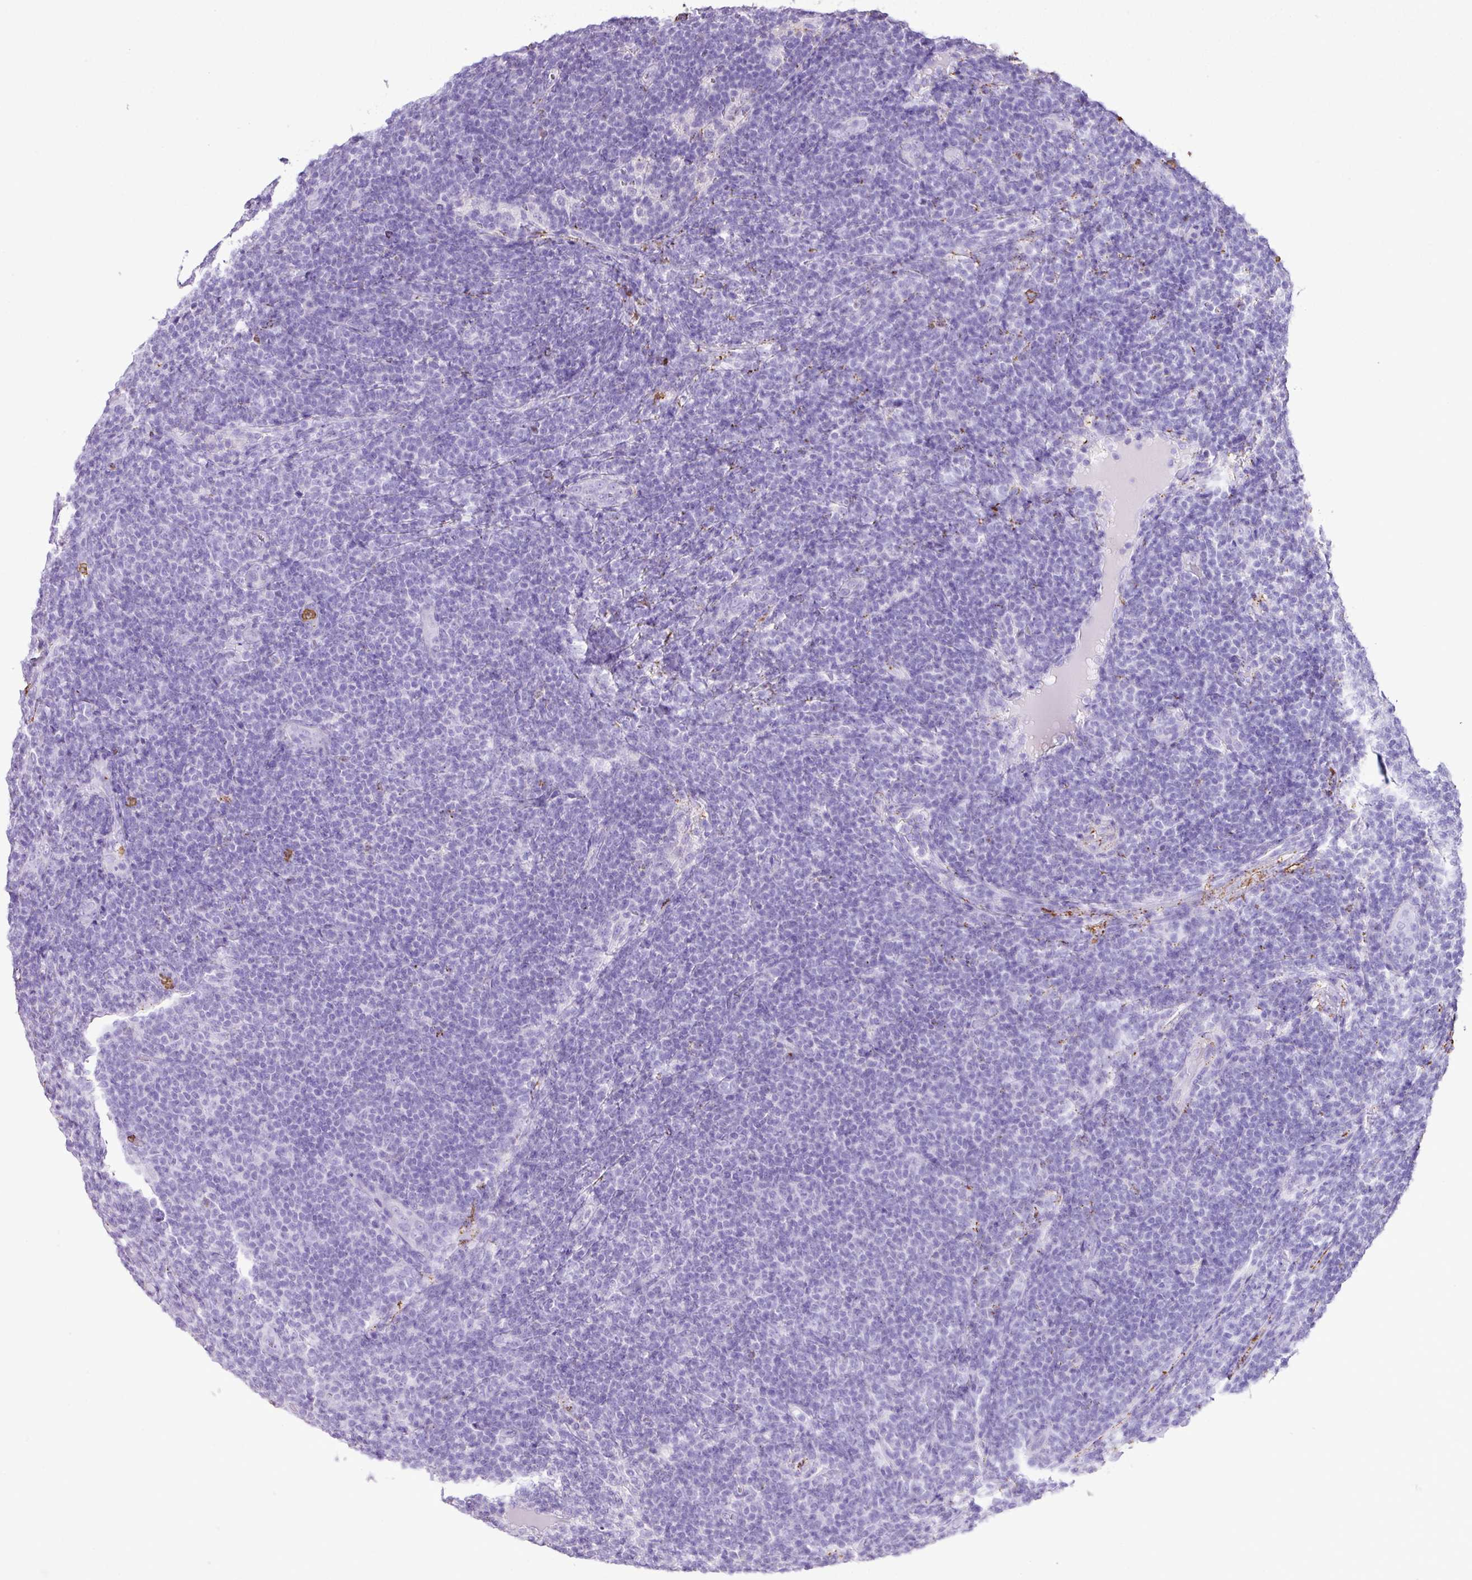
{"staining": {"intensity": "negative", "quantity": "none", "location": "none"}, "tissue": "lymphoma", "cell_type": "Tumor cells", "image_type": "cancer", "snomed": [{"axis": "morphology", "description": "Malignant lymphoma, non-Hodgkin's type, Low grade"}, {"axis": "topography", "description": "Lymph node"}], "caption": "Immunohistochemistry histopathology image of human lymphoma stained for a protein (brown), which shows no expression in tumor cells.", "gene": "KCNJ11", "patient": {"sex": "male", "age": 66}}